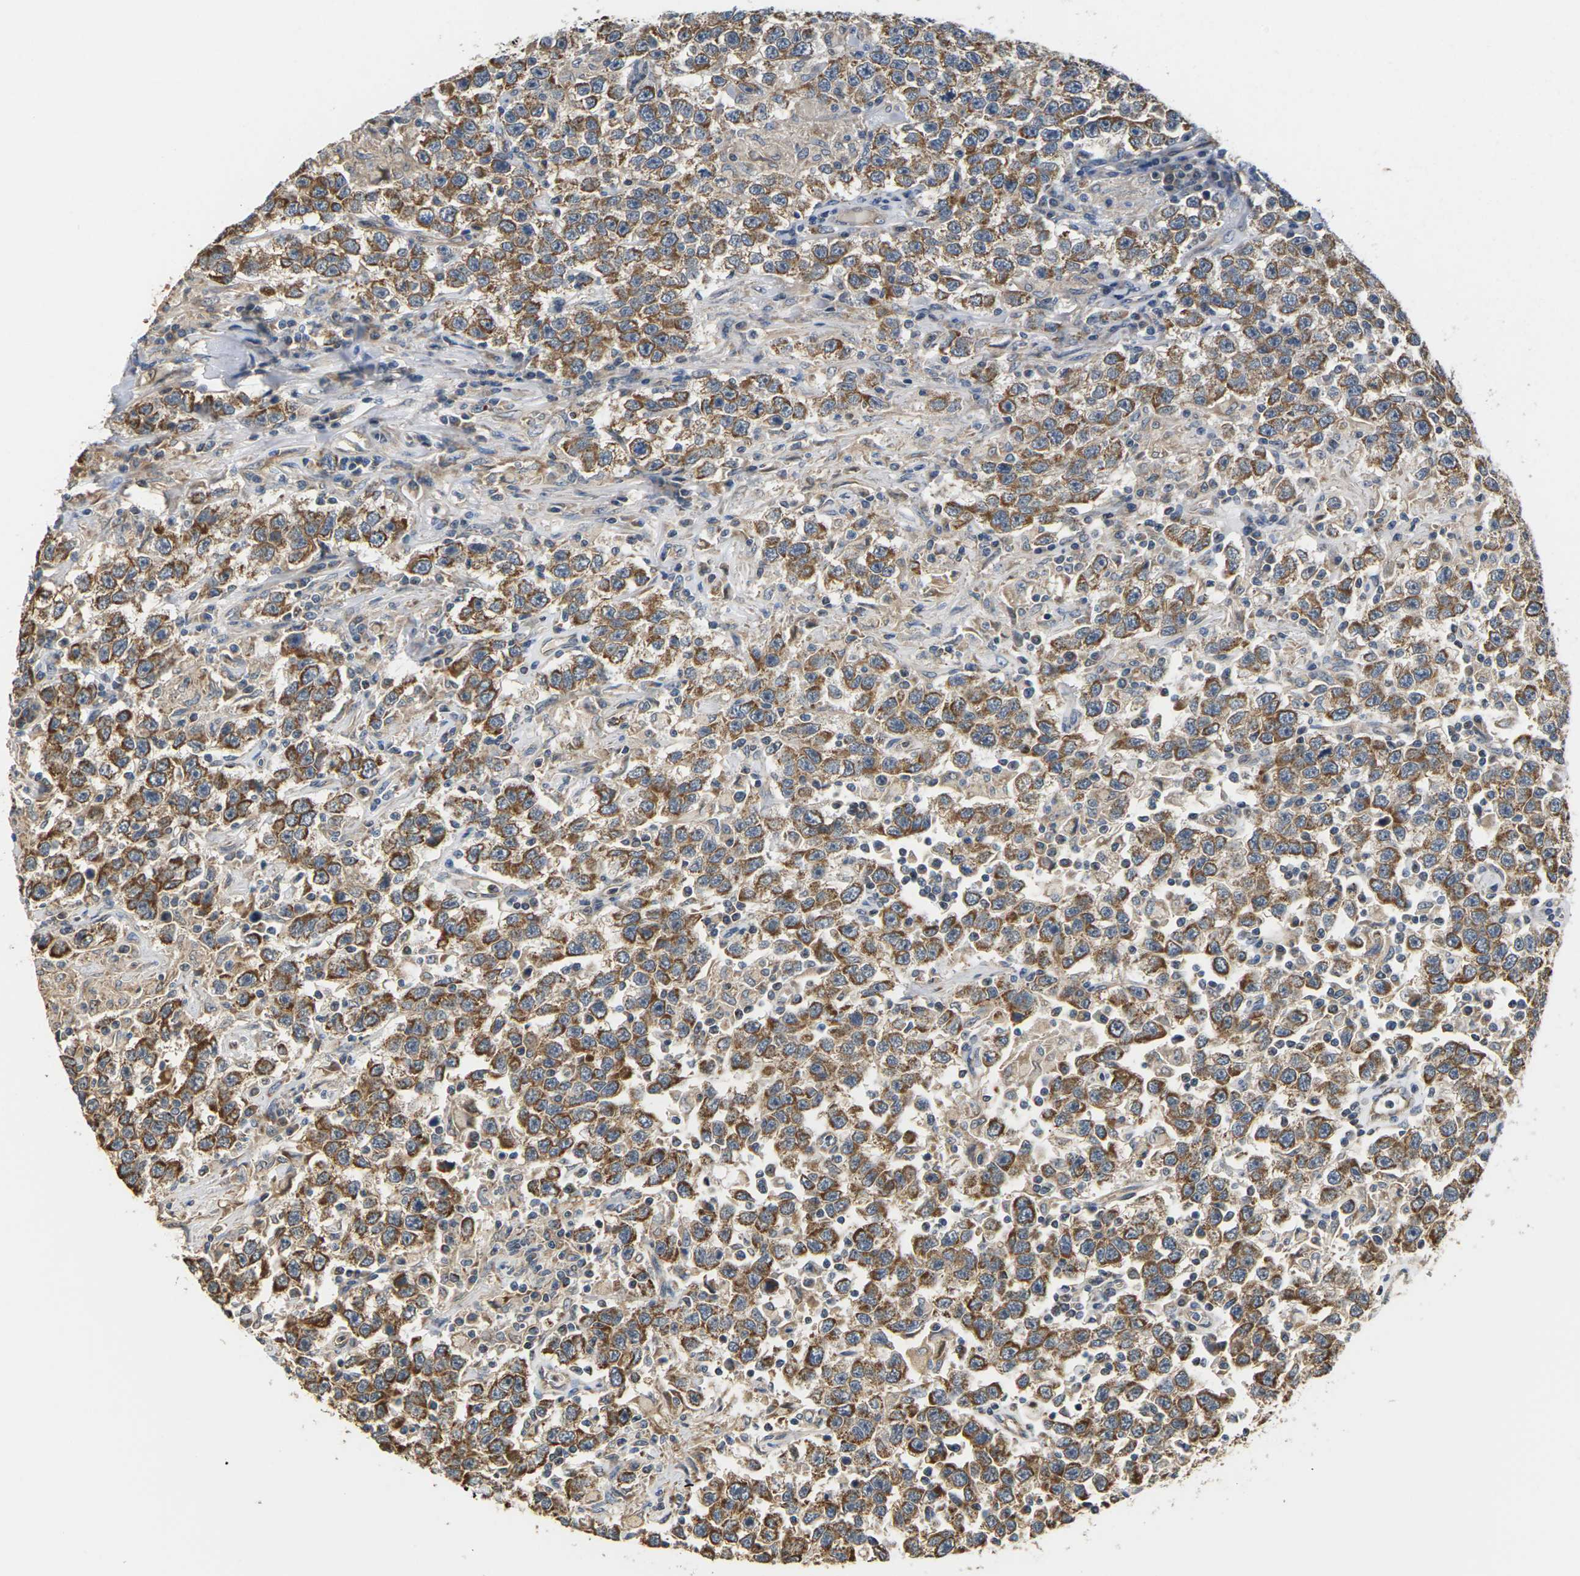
{"staining": {"intensity": "moderate", "quantity": ">75%", "location": "cytoplasmic/membranous"}, "tissue": "testis cancer", "cell_type": "Tumor cells", "image_type": "cancer", "snomed": [{"axis": "morphology", "description": "Seminoma, NOS"}, {"axis": "topography", "description": "Testis"}], "caption": "Immunohistochemical staining of human testis cancer demonstrates moderate cytoplasmic/membranous protein positivity in approximately >75% of tumor cells.", "gene": "PCDHB4", "patient": {"sex": "male", "age": 41}}